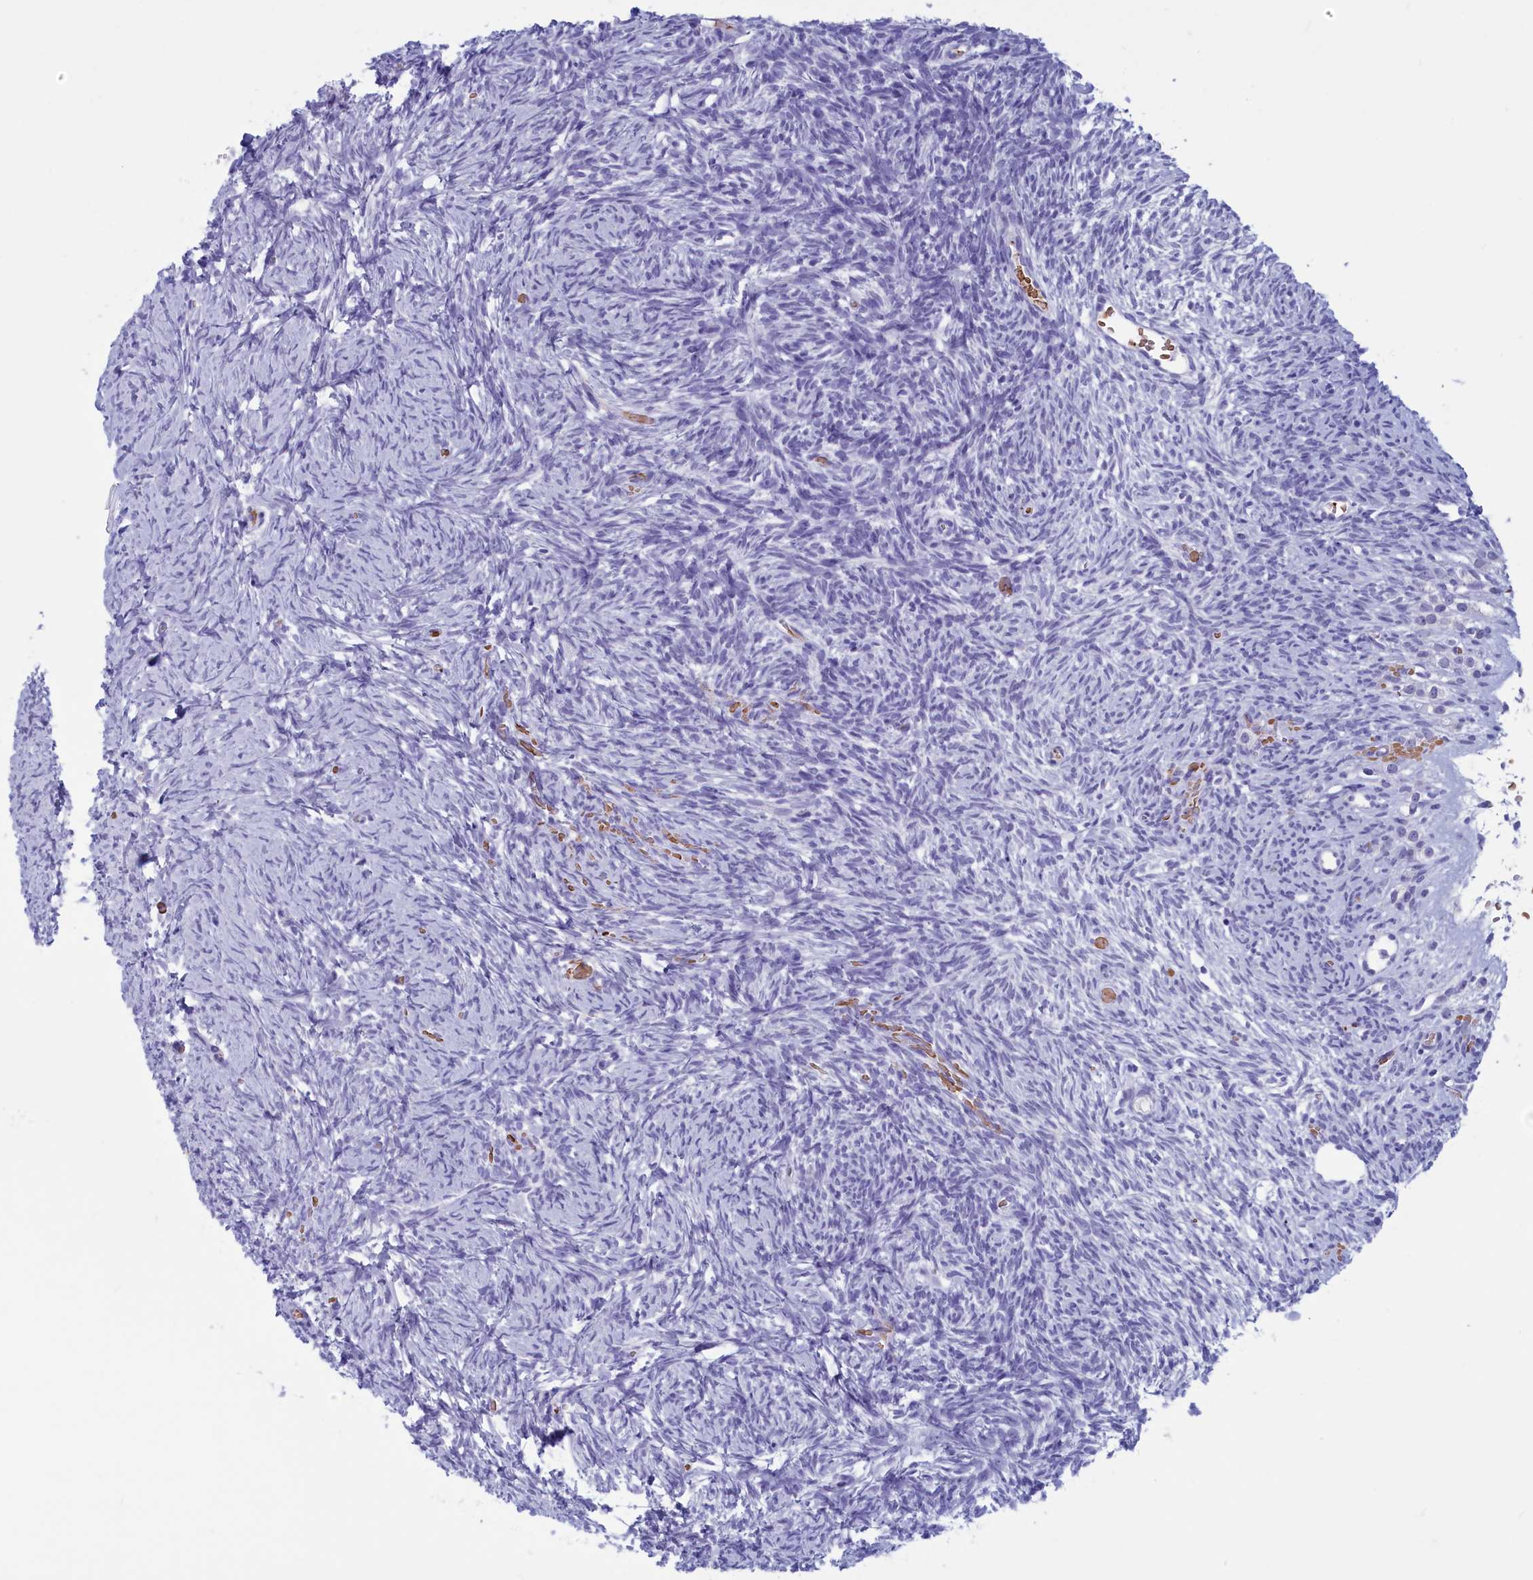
{"staining": {"intensity": "negative", "quantity": "none", "location": "none"}, "tissue": "ovary", "cell_type": "Ovarian stroma cells", "image_type": "normal", "snomed": [{"axis": "morphology", "description": "Normal tissue, NOS"}, {"axis": "topography", "description": "Ovary"}], "caption": "Image shows no significant protein staining in ovarian stroma cells of normal ovary.", "gene": "GAPDHS", "patient": {"sex": "female", "age": 39}}